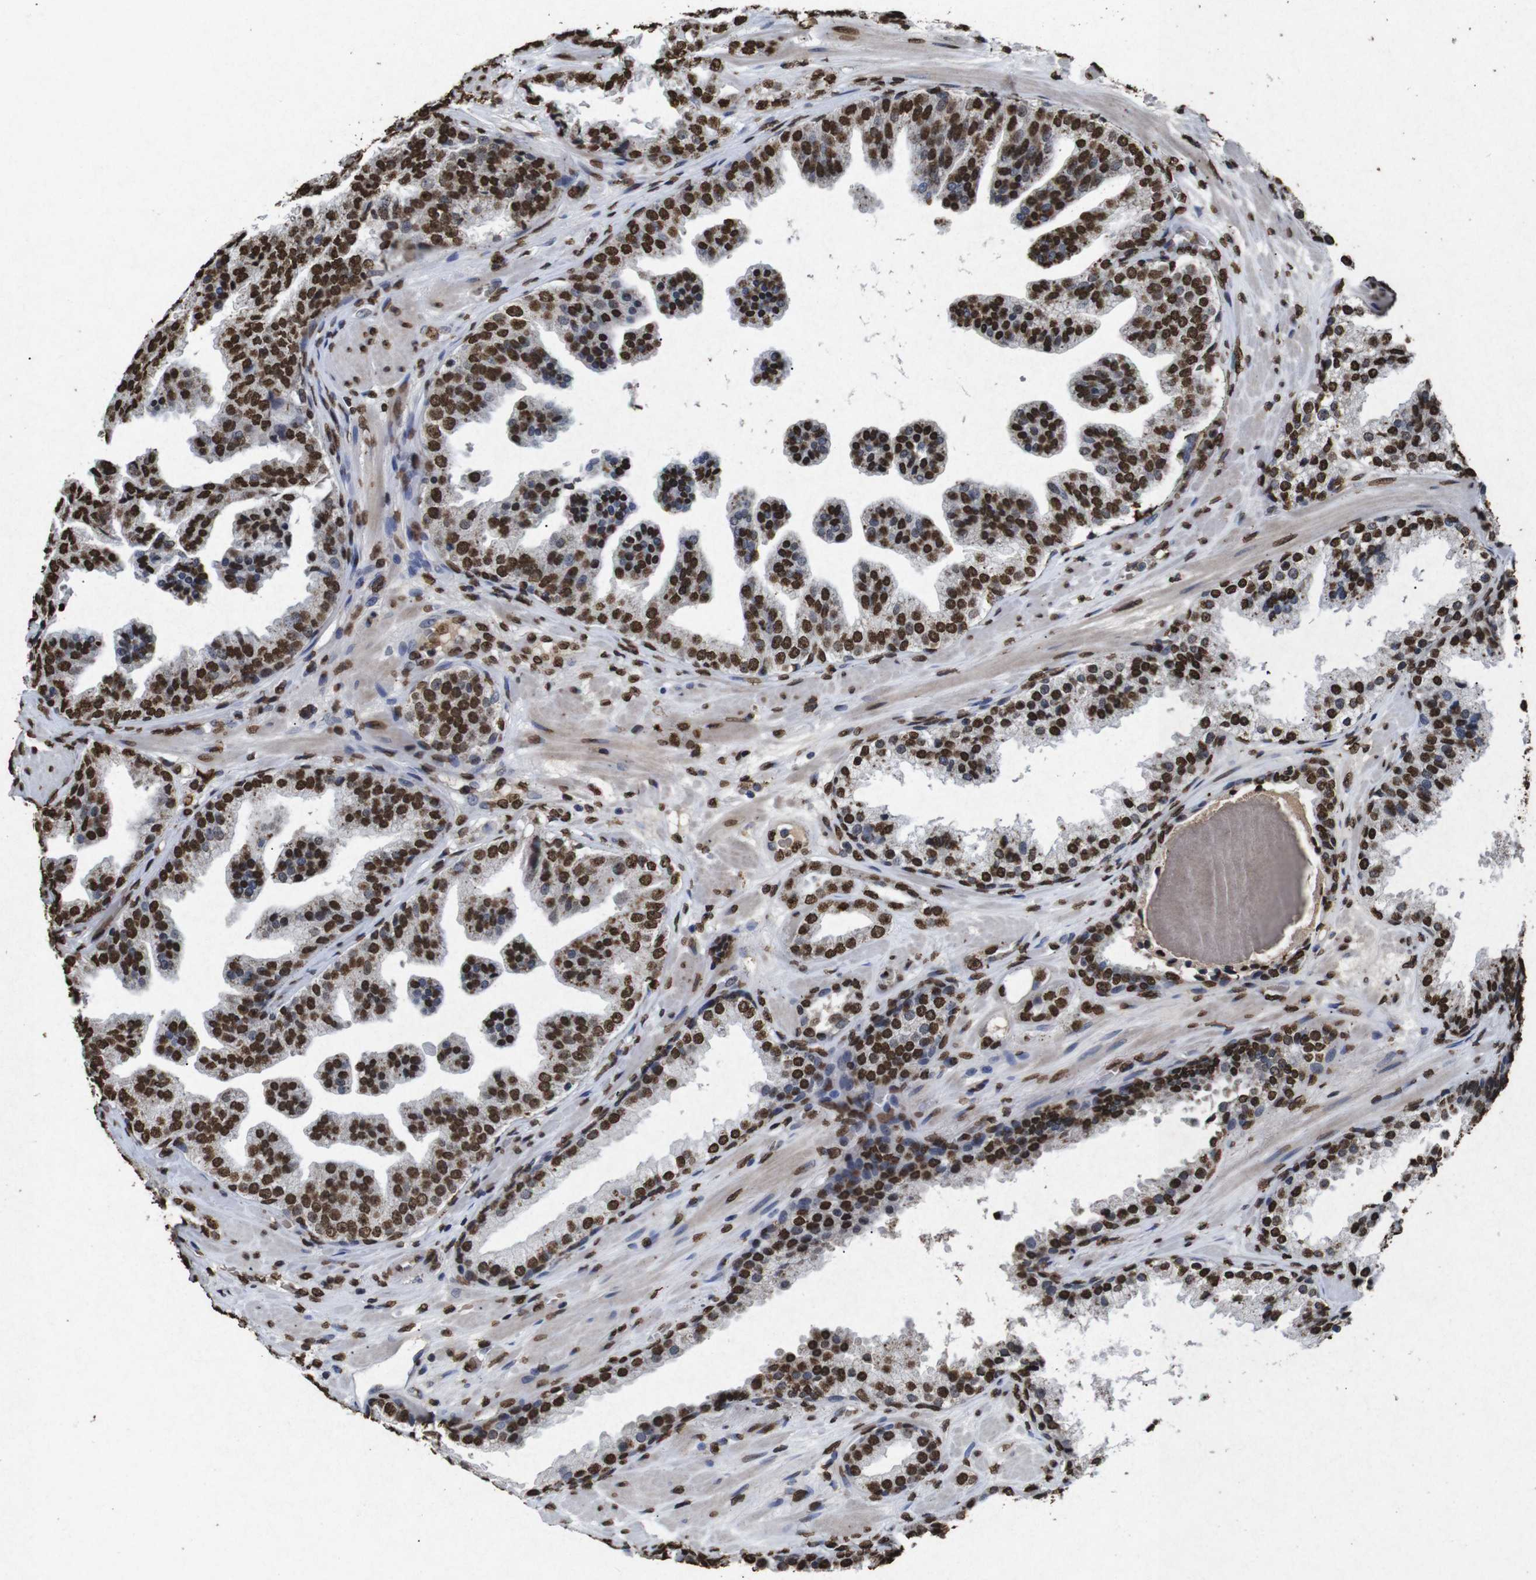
{"staining": {"intensity": "strong", "quantity": ">75%", "location": "nuclear"}, "tissue": "prostate cancer", "cell_type": "Tumor cells", "image_type": "cancer", "snomed": [{"axis": "morphology", "description": "Adenocarcinoma, High grade"}, {"axis": "topography", "description": "Prostate"}], "caption": "Prostate cancer (high-grade adenocarcinoma) was stained to show a protein in brown. There is high levels of strong nuclear expression in about >75% of tumor cells.", "gene": "MDM2", "patient": {"sex": "male", "age": 65}}